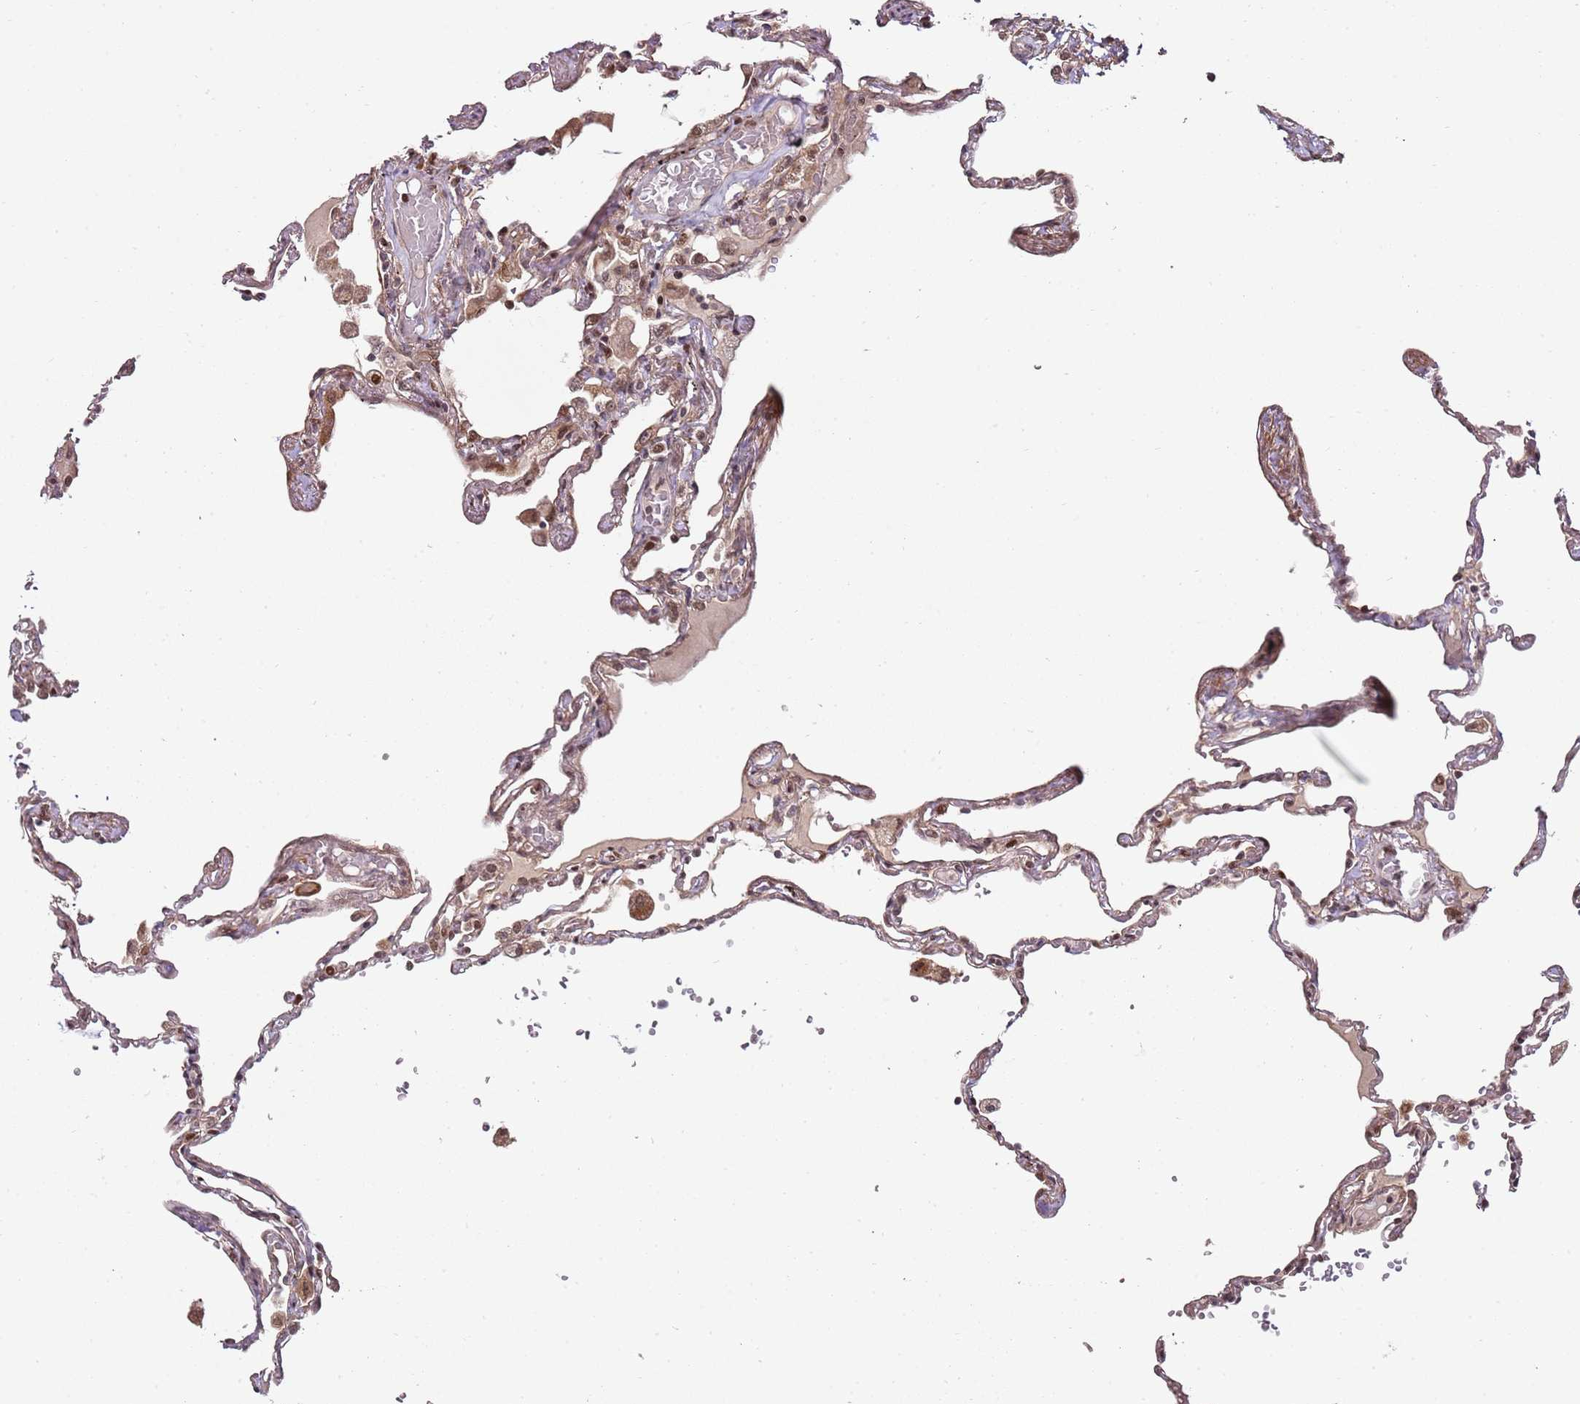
{"staining": {"intensity": "weak", "quantity": "<25%", "location": "cytoplasmic/membranous"}, "tissue": "lung", "cell_type": "Alveolar cells", "image_type": "normal", "snomed": [{"axis": "morphology", "description": "Normal tissue, NOS"}, {"axis": "topography", "description": "Lung"}], "caption": "Immunohistochemistry of normal lung displays no positivity in alveolar cells.", "gene": "EDC3", "patient": {"sex": "female", "age": 67}}